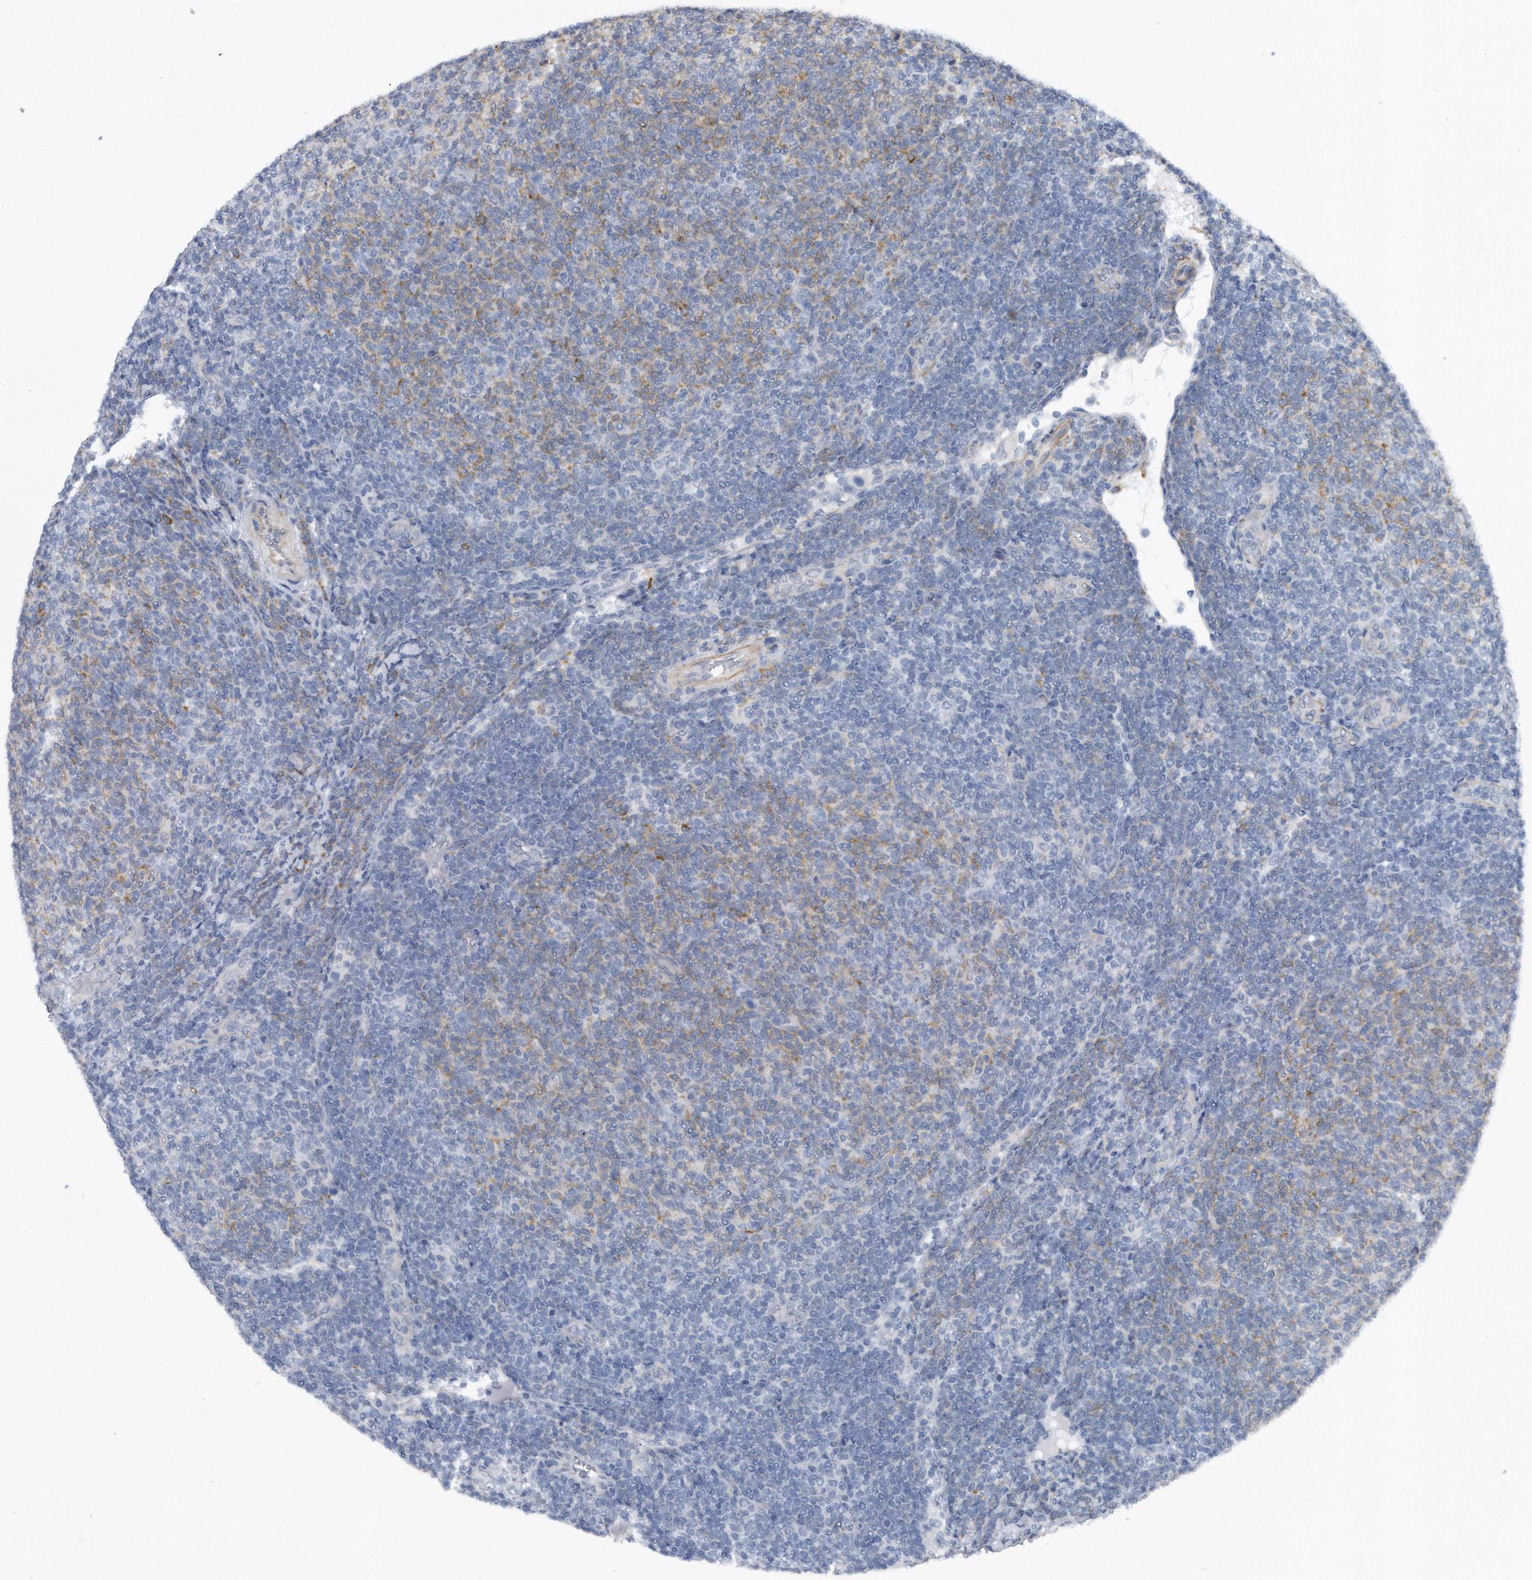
{"staining": {"intensity": "negative", "quantity": "none", "location": "none"}, "tissue": "lymphoma", "cell_type": "Tumor cells", "image_type": "cancer", "snomed": [{"axis": "morphology", "description": "Malignant lymphoma, non-Hodgkin's type, Low grade"}, {"axis": "topography", "description": "Lymph node"}], "caption": "This is an IHC photomicrograph of human lymphoma. There is no expression in tumor cells.", "gene": "TP53INP1", "patient": {"sex": "male", "age": 66}}